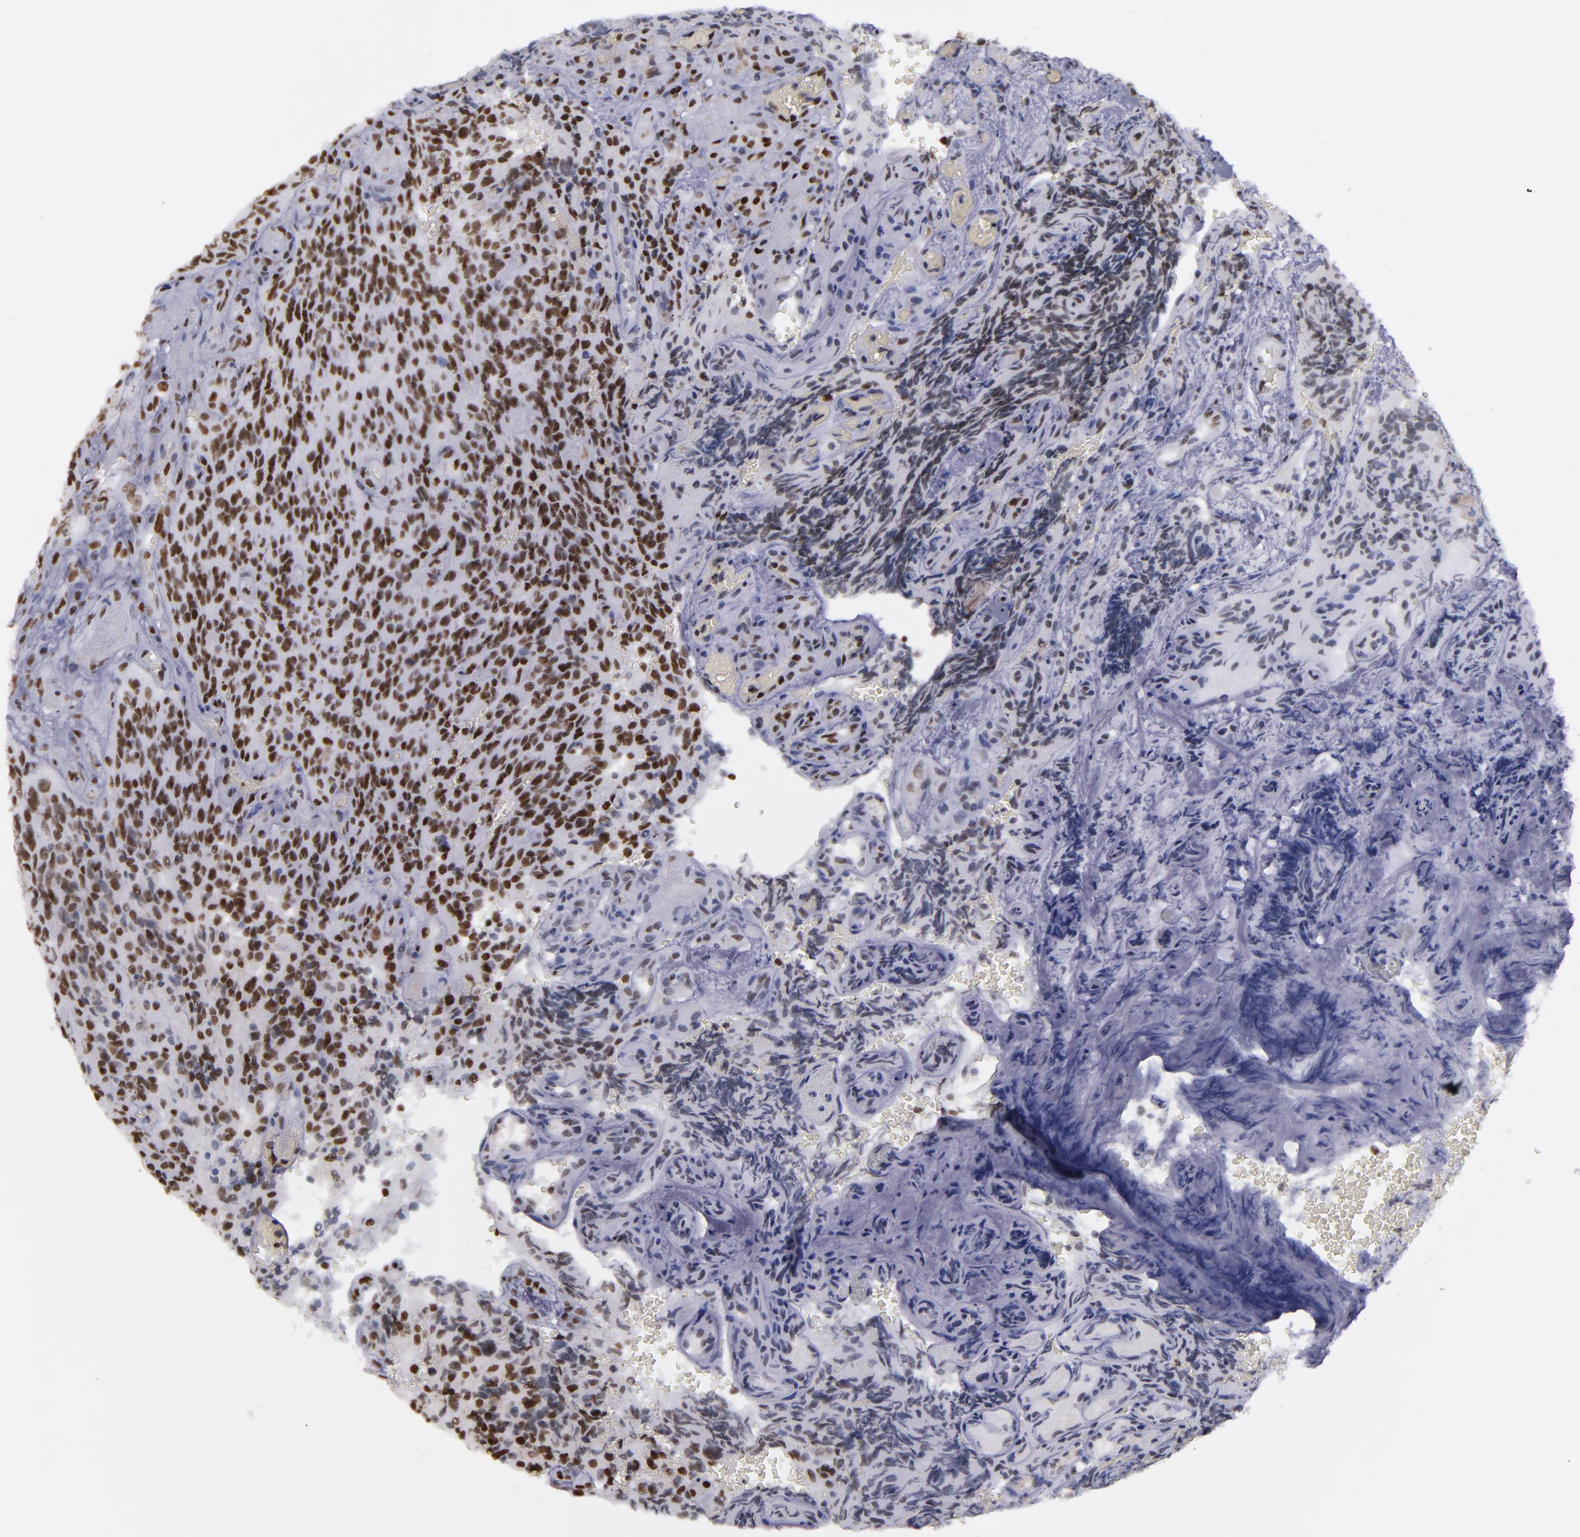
{"staining": {"intensity": "strong", "quantity": ">75%", "location": "nuclear"}, "tissue": "glioma", "cell_type": "Tumor cells", "image_type": "cancer", "snomed": [{"axis": "morphology", "description": "Normal tissue, NOS"}, {"axis": "morphology", "description": "Glioma, malignant, High grade"}, {"axis": "topography", "description": "Cerebral cortex"}], "caption": "Protein analysis of malignant glioma (high-grade) tissue reveals strong nuclear positivity in about >75% of tumor cells.", "gene": "TERF2", "patient": {"sex": "male", "age": 56}}